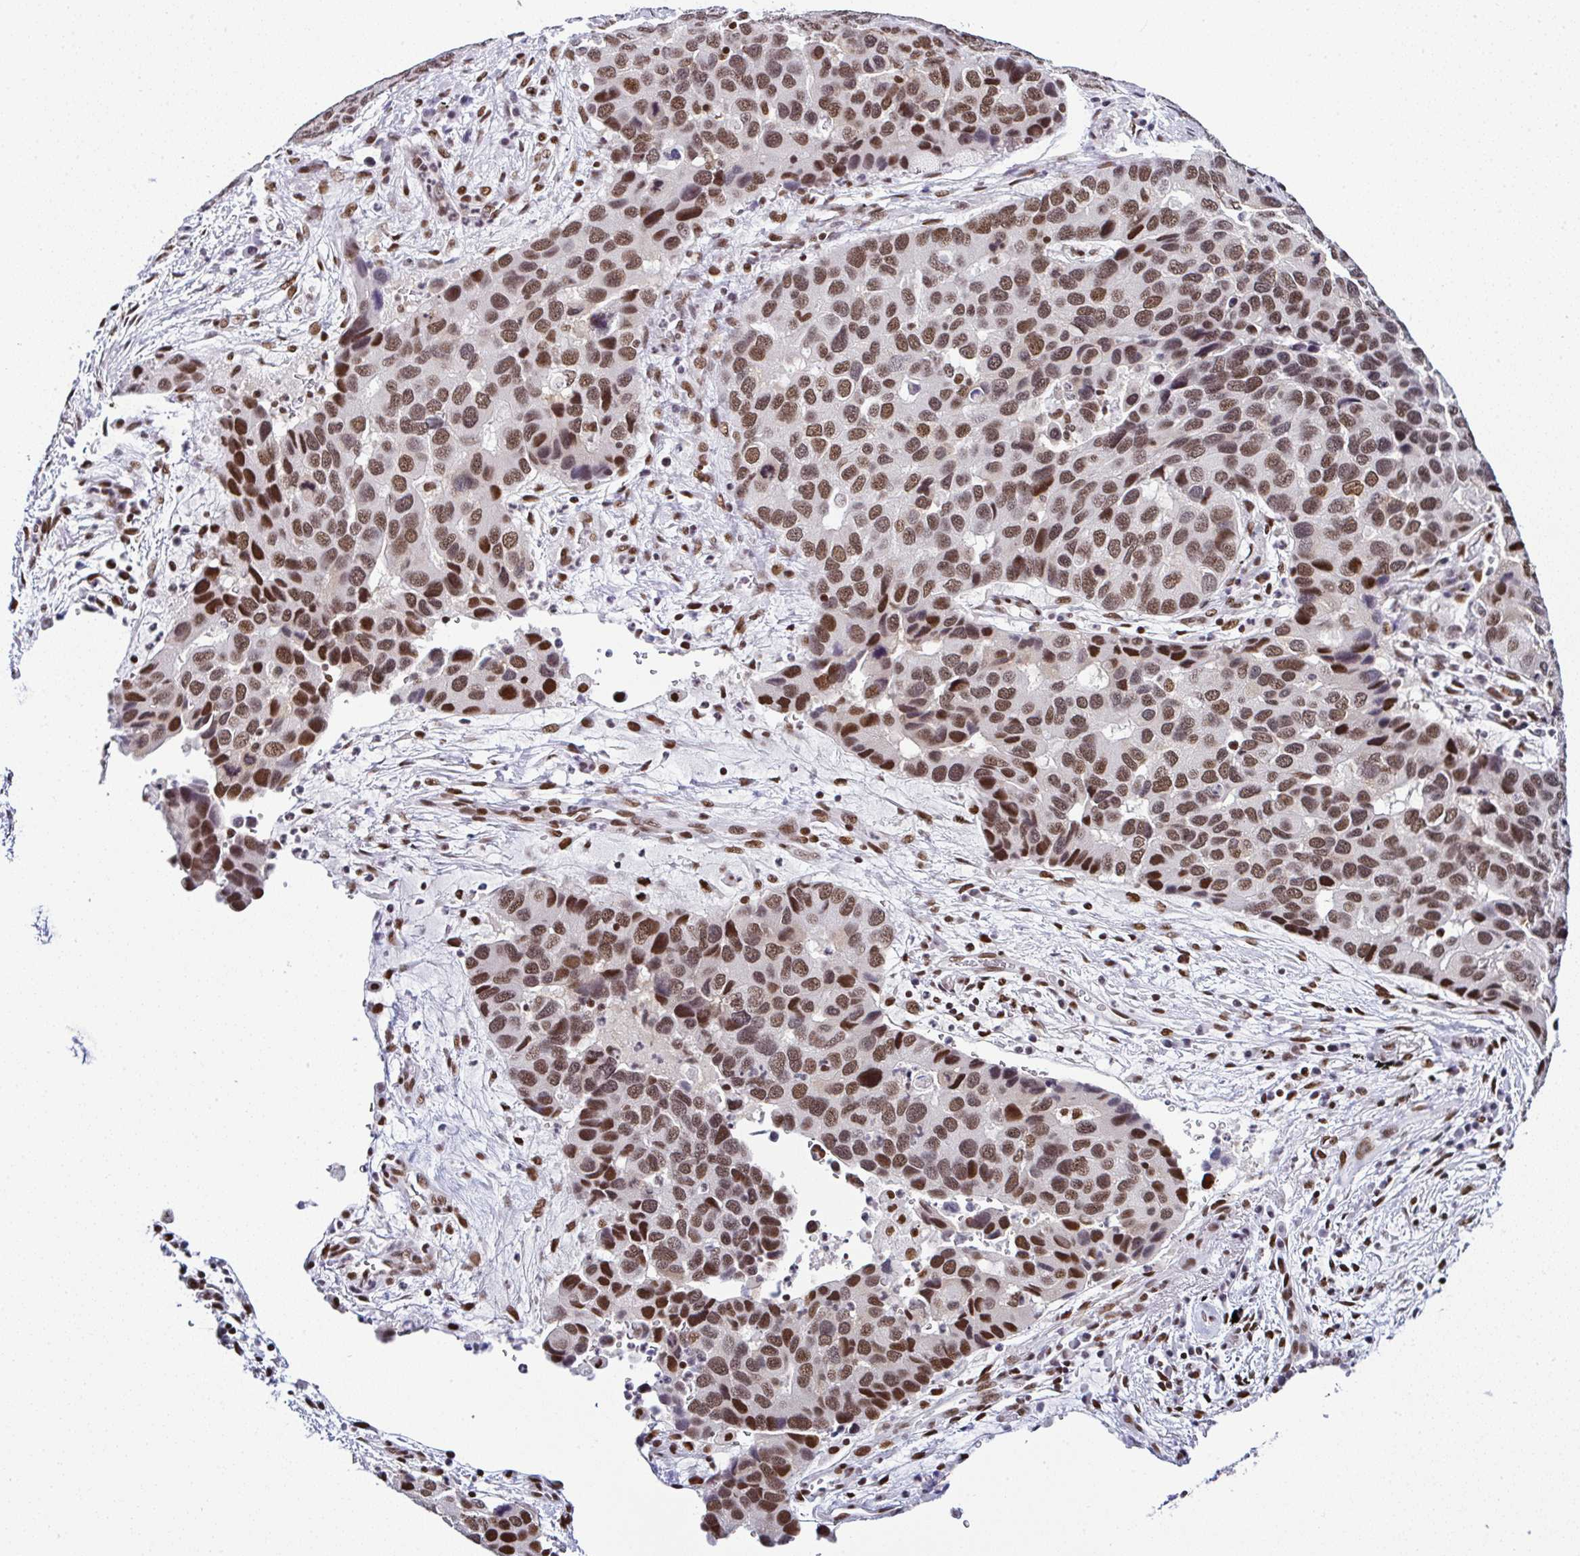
{"staining": {"intensity": "moderate", "quantity": ">75%", "location": "nuclear"}, "tissue": "lung cancer", "cell_type": "Tumor cells", "image_type": "cancer", "snomed": [{"axis": "morphology", "description": "Aneuploidy"}, {"axis": "morphology", "description": "Adenocarcinoma, NOS"}, {"axis": "topography", "description": "Lymph node"}, {"axis": "topography", "description": "Lung"}], "caption": "Human lung adenocarcinoma stained with a protein marker displays moderate staining in tumor cells.", "gene": "DR1", "patient": {"sex": "female", "age": 74}}